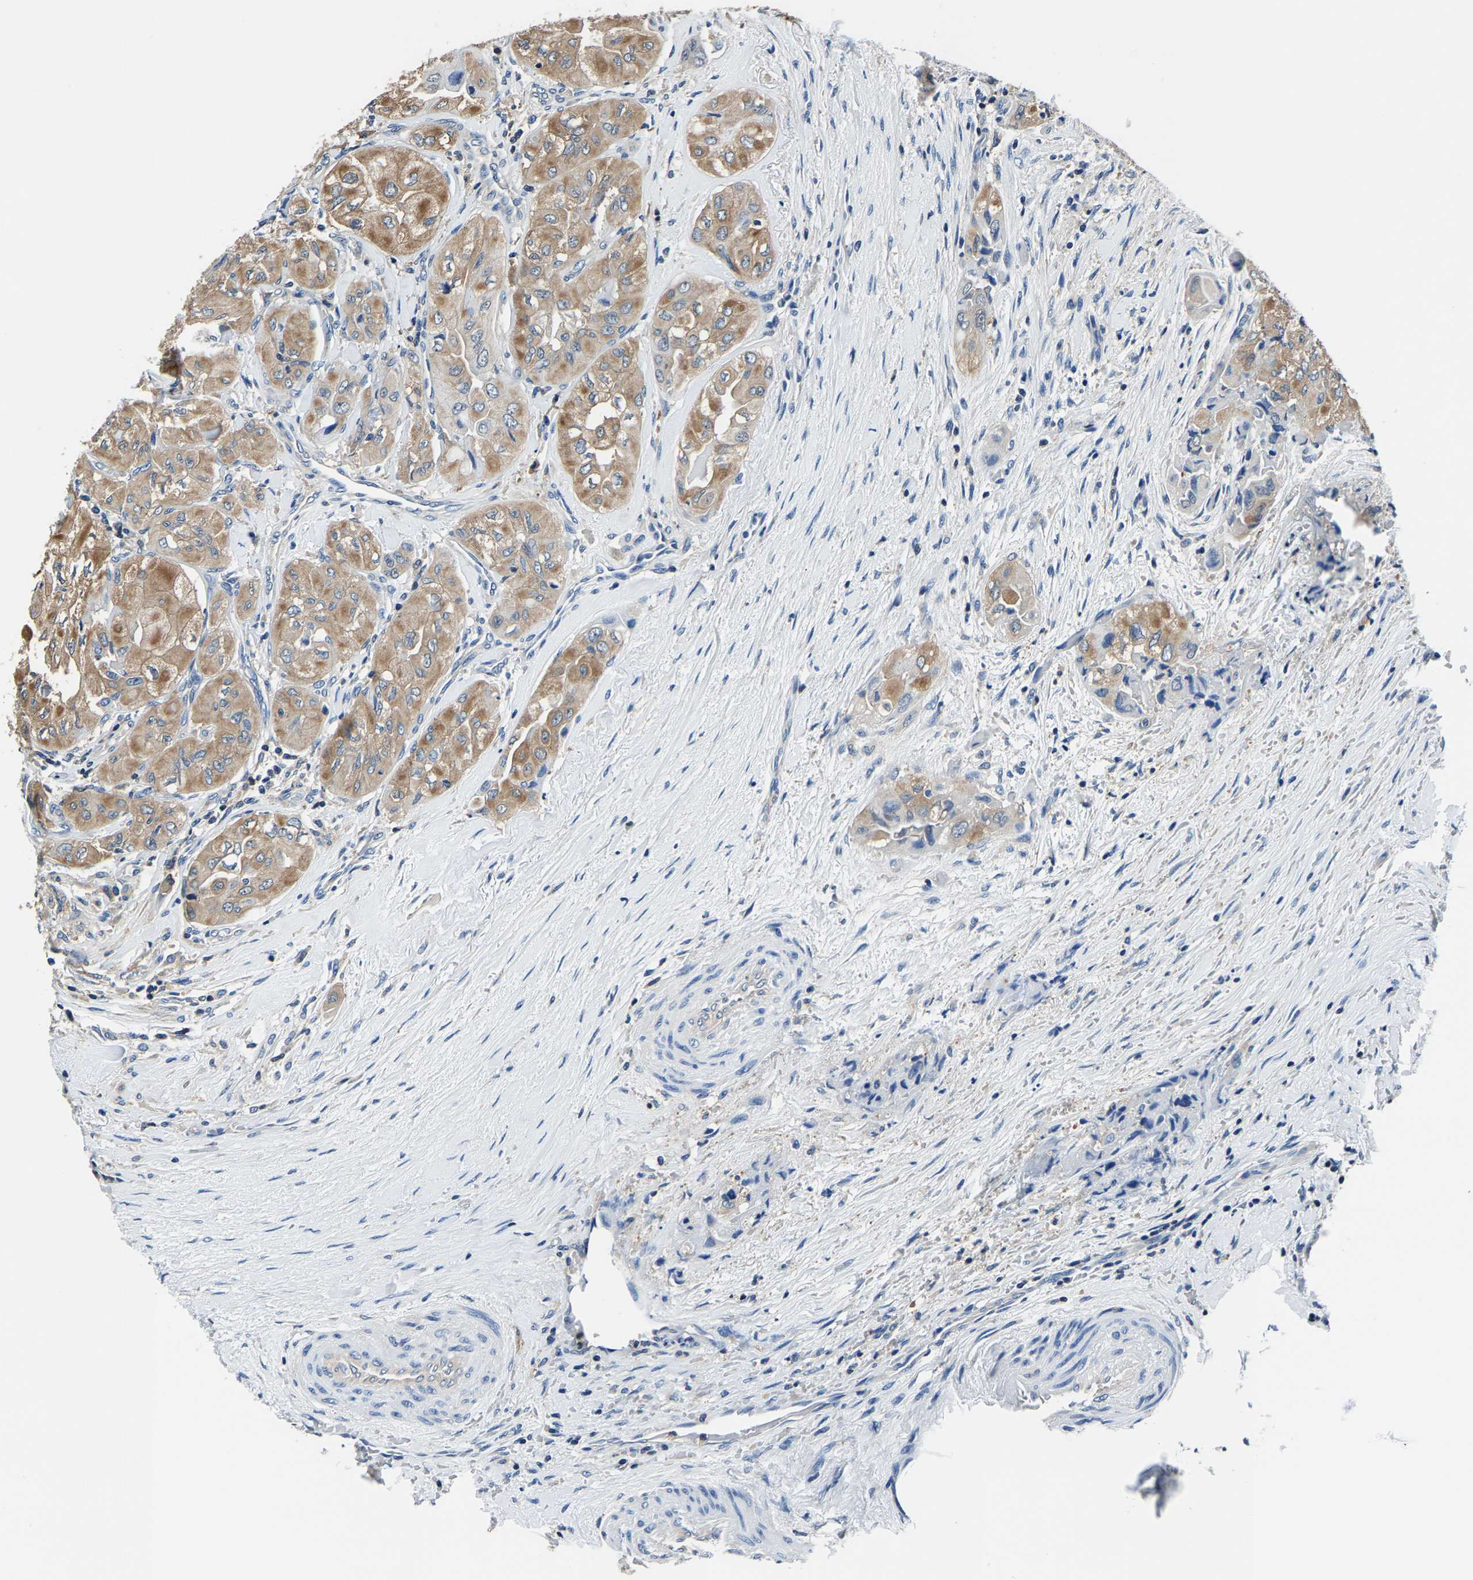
{"staining": {"intensity": "moderate", "quantity": ">75%", "location": "cytoplasmic/membranous"}, "tissue": "thyroid cancer", "cell_type": "Tumor cells", "image_type": "cancer", "snomed": [{"axis": "morphology", "description": "Papillary adenocarcinoma, NOS"}, {"axis": "topography", "description": "Thyroid gland"}], "caption": "Immunohistochemistry (DAB) staining of human papillary adenocarcinoma (thyroid) displays moderate cytoplasmic/membranous protein positivity in about >75% of tumor cells.", "gene": "ALDOB", "patient": {"sex": "female", "age": 59}}